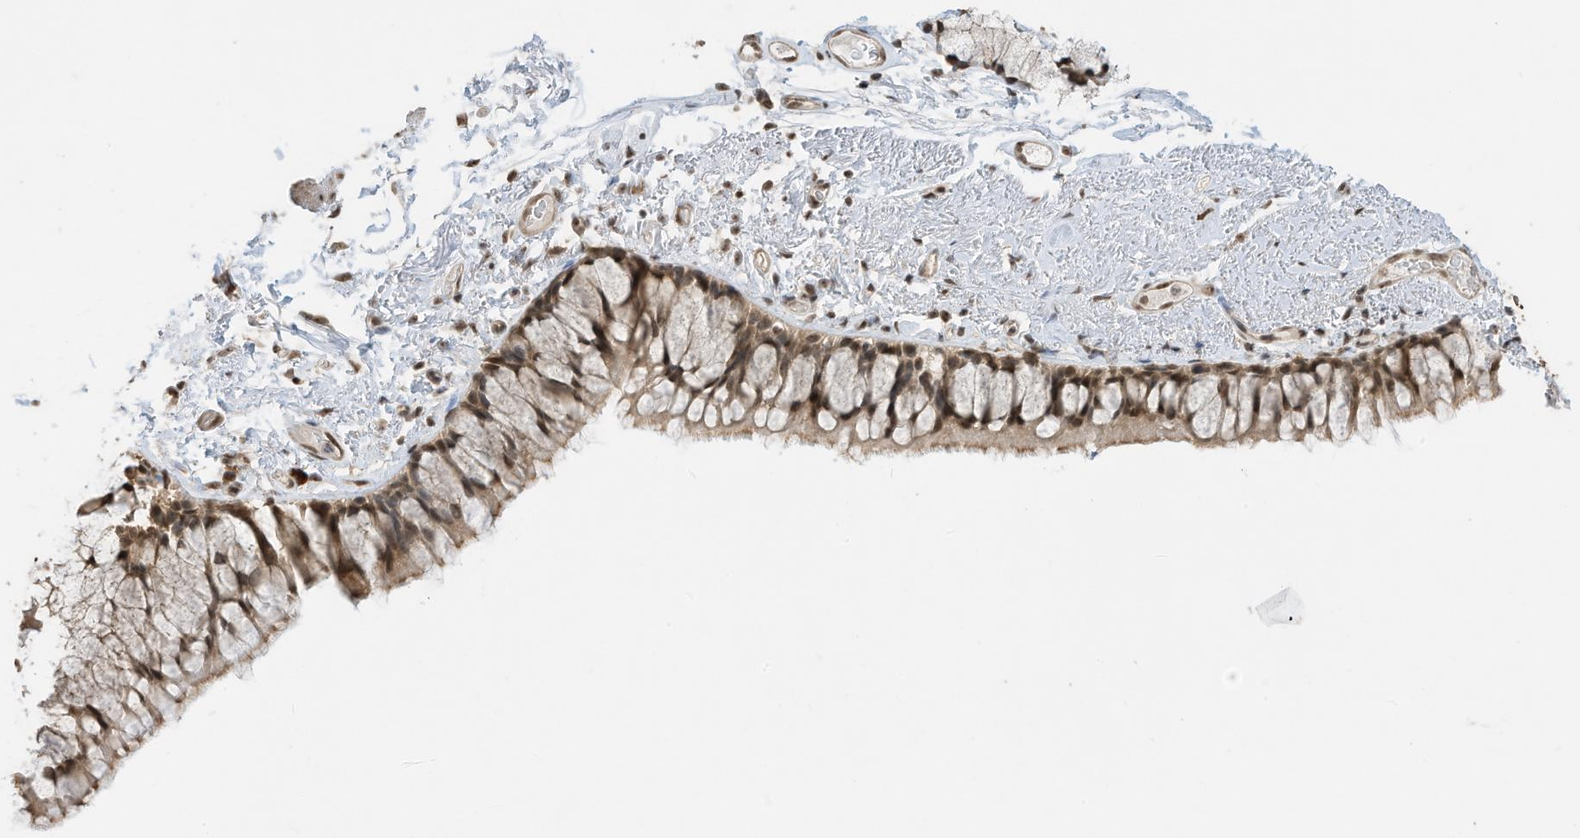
{"staining": {"intensity": "moderate", "quantity": ">75%", "location": "nuclear"}, "tissue": "bronchus", "cell_type": "Respiratory epithelial cells", "image_type": "normal", "snomed": [{"axis": "morphology", "description": "Normal tissue, NOS"}, {"axis": "topography", "description": "Cartilage tissue"}, {"axis": "topography", "description": "Bronchus"}], "caption": "Respiratory epithelial cells show medium levels of moderate nuclear positivity in about >75% of cells in unremarkable bronchus. (Brightfield microscopy of DAB IHC at high magnification).", "gene": "ZNF195", "patient": {"sex": "female", "age": 73}}